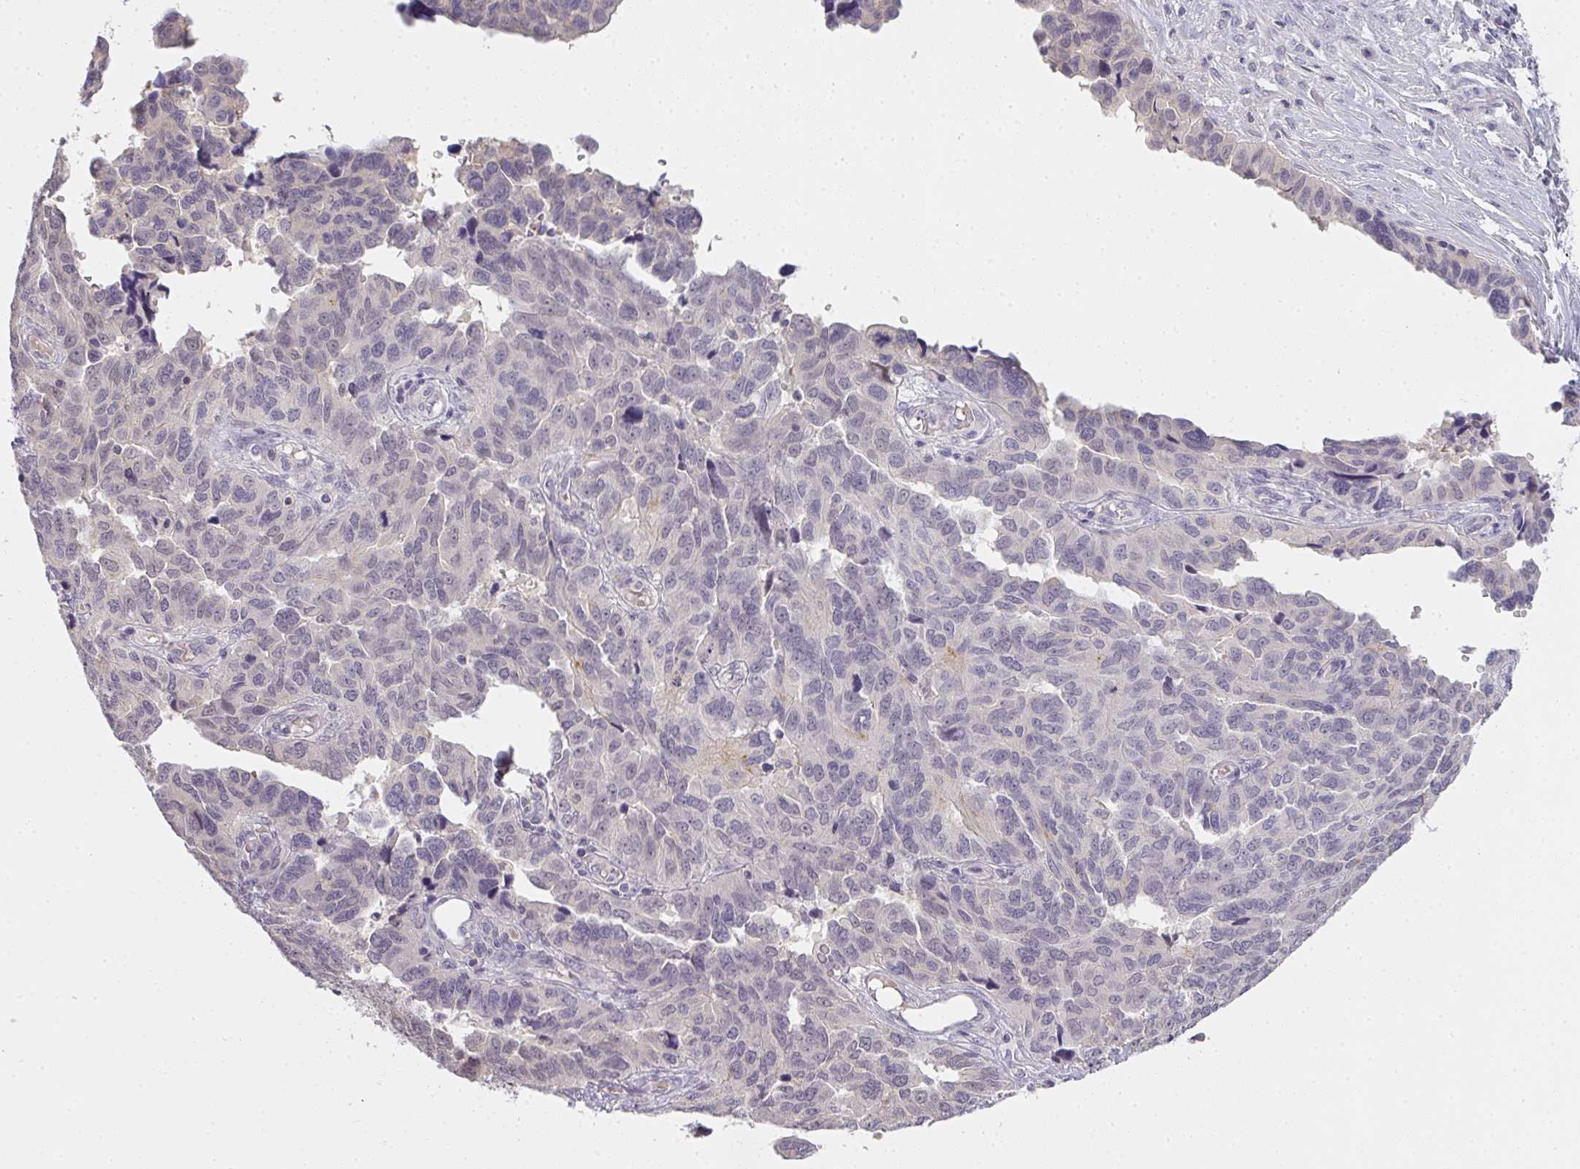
{"staining": {"intensity": "negative", "quantity": "none", "location": "none"}, "tissue": "ovarian cancer", "cell_type": "Tumor cells", "image_type": "cancer", "snomed": [{"axis": "morphology", "description": "Cystadenocarcinoma, serous, NOS"}, {"axis": "topography", "description": "Ovary"}], "caption": "This is an immunohistochemistry photomicrograph of ovarian serous cystadenocarcinoma. There is no staining in tumor cells.", "gene": "GSDMB", "patient": {"sex": "female", "age": 64}}